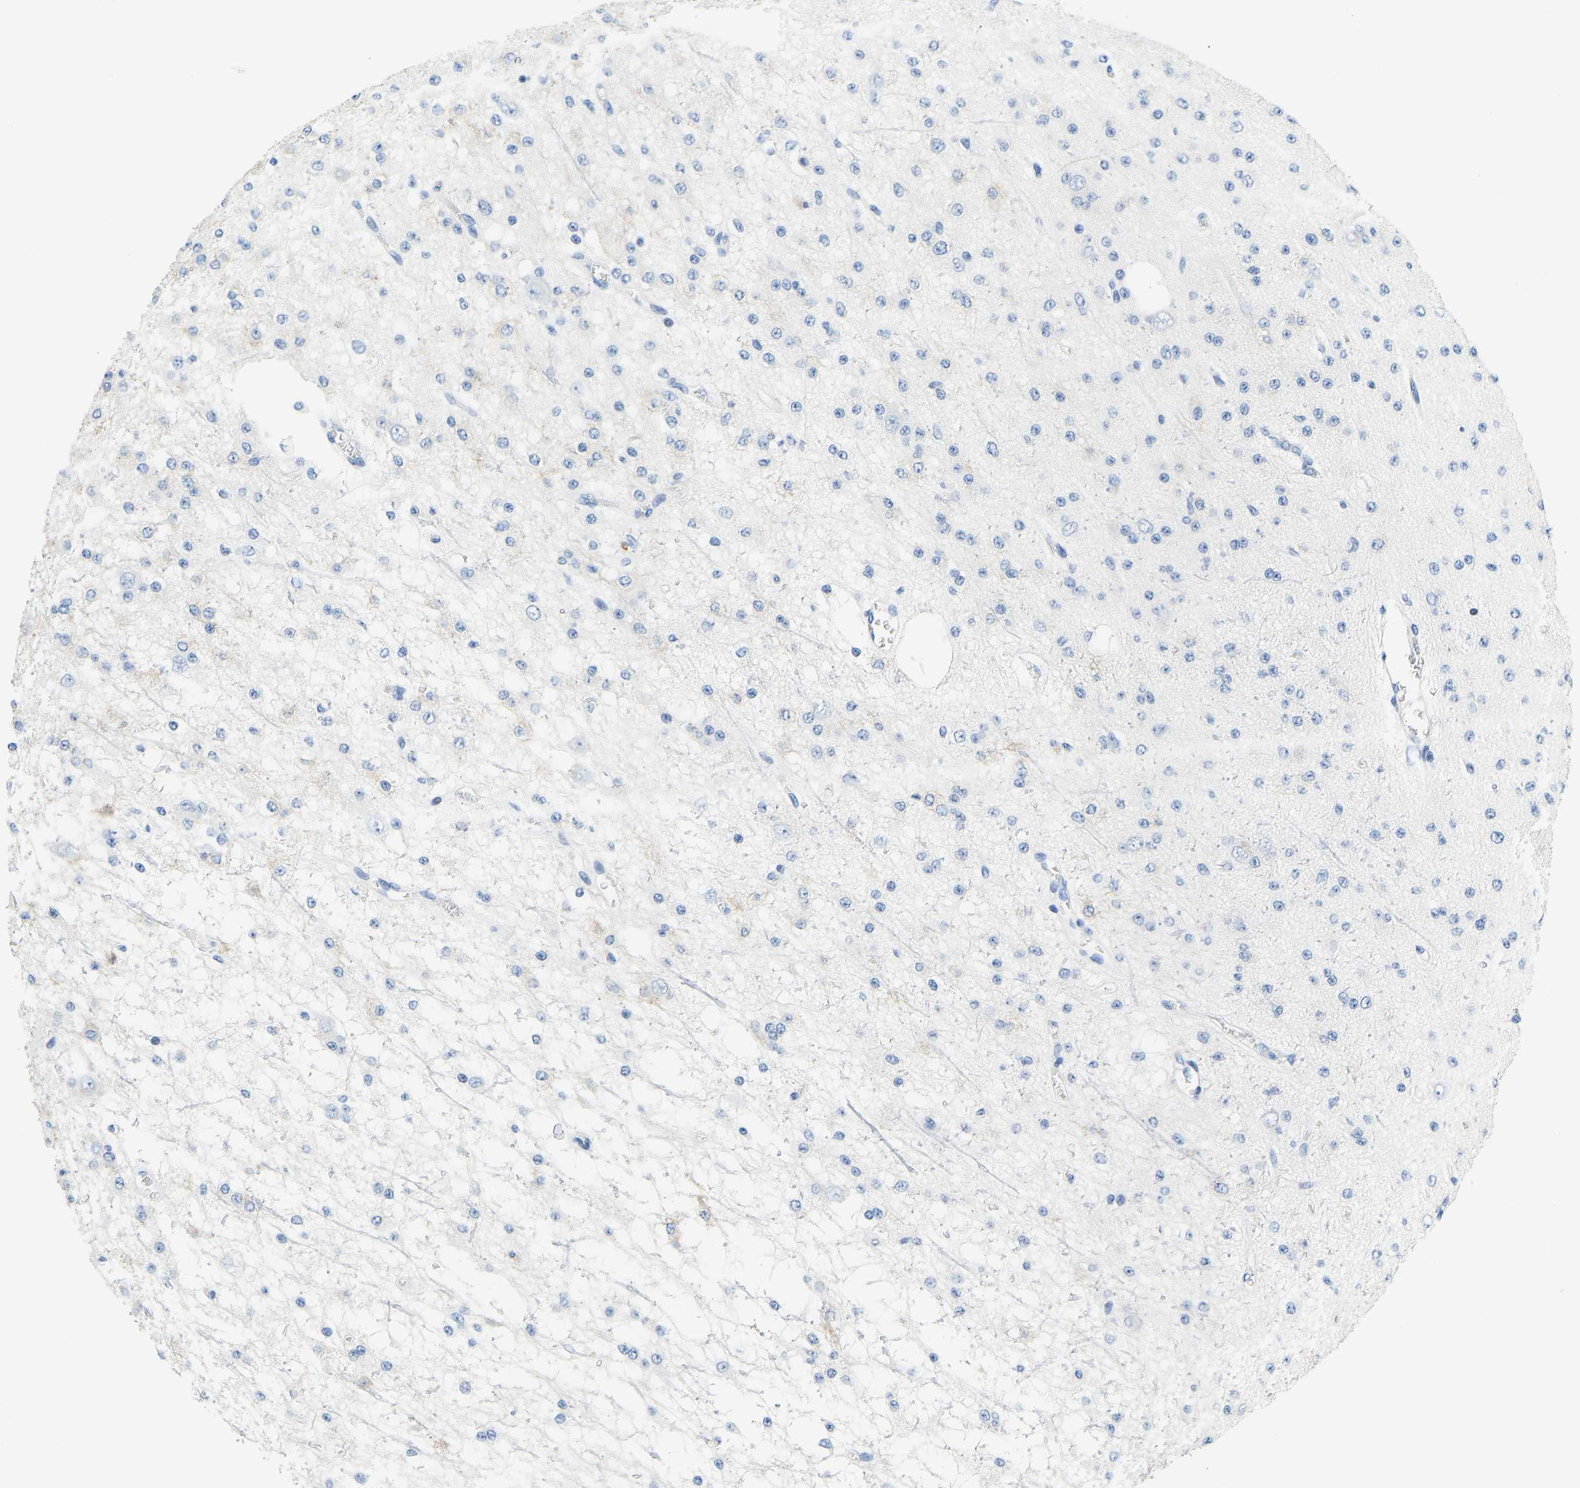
{"staining": {"intensity": "negative", "quantity": "none", "location": "none"}, "tissue": "glioma", "cell_type": "Tumor cells", "image_type": "cancer", "snomed": [{"axis": "morphology", "description": "Glioma, malignant, Low grade"}, {"axis": "topography", "description": "Brain"}], "caption": "Immunohistochemical staining of glioma exhibits no significant expression in tumor cells.", "gene": "SERPINB3", "patient": {"sex": "male", "age": 38}}